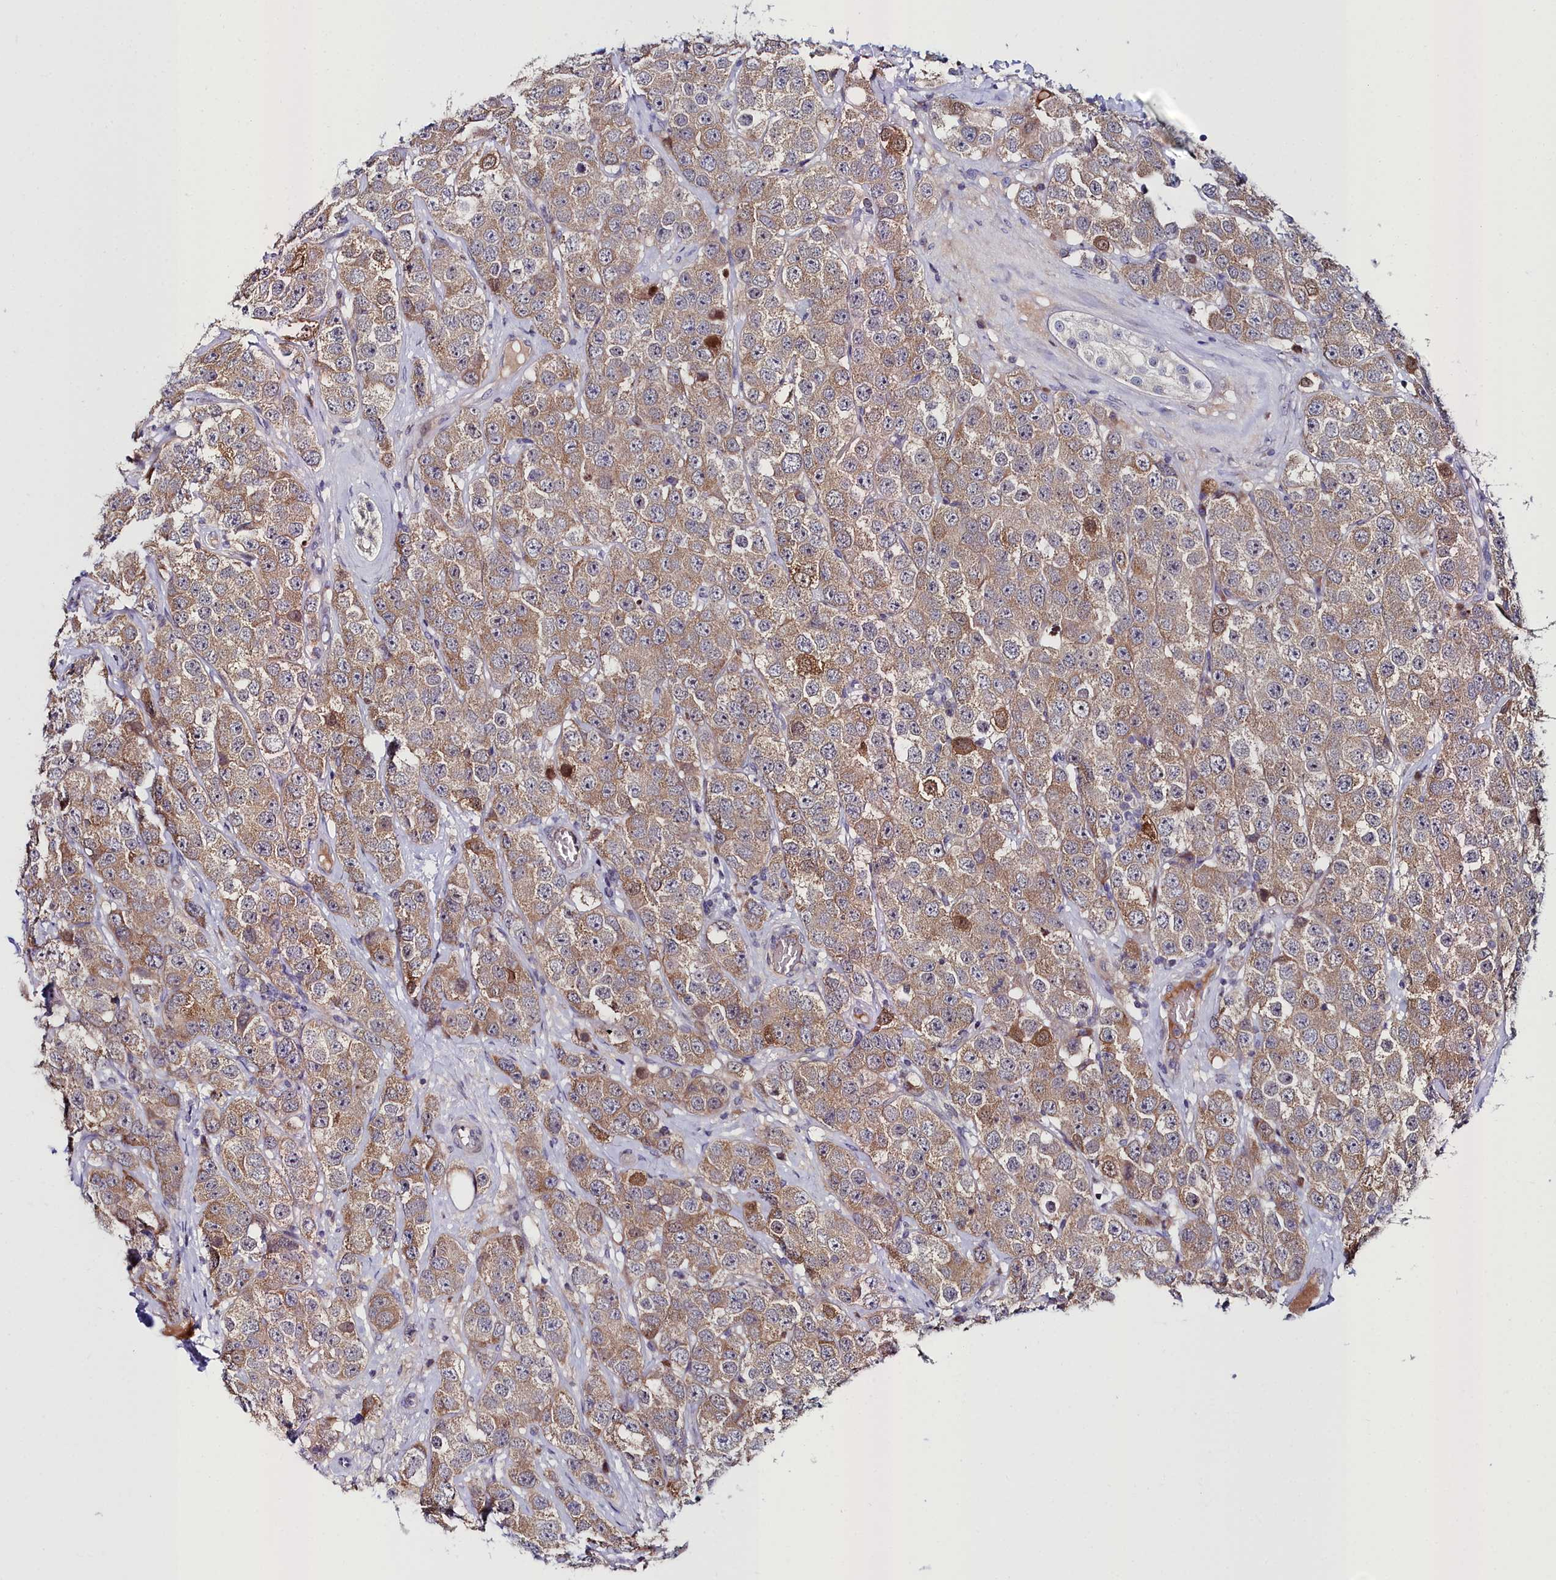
{"staining": {"intensity": "moderate", "quantity": ">75%", "location": "cytoplasmic/membranous"}, "tissue": "testis cancer", "cell_type": "Tumor cells", "image_type": "cancer", "snomed": [{"axis": "morphology", "description": "Seminoma, NOS"}, {"axis": "topography", "description": "Testis"}], "caption": "Immunohistochemistry (IHC) (DAB) staining of testis cancer demonstrates moderate cytoplasmic/membranous protein positivity in approximately >75% of tumor cells.", "gene": "KCTD18", "patient": {"sex": "male", "age": 28}}